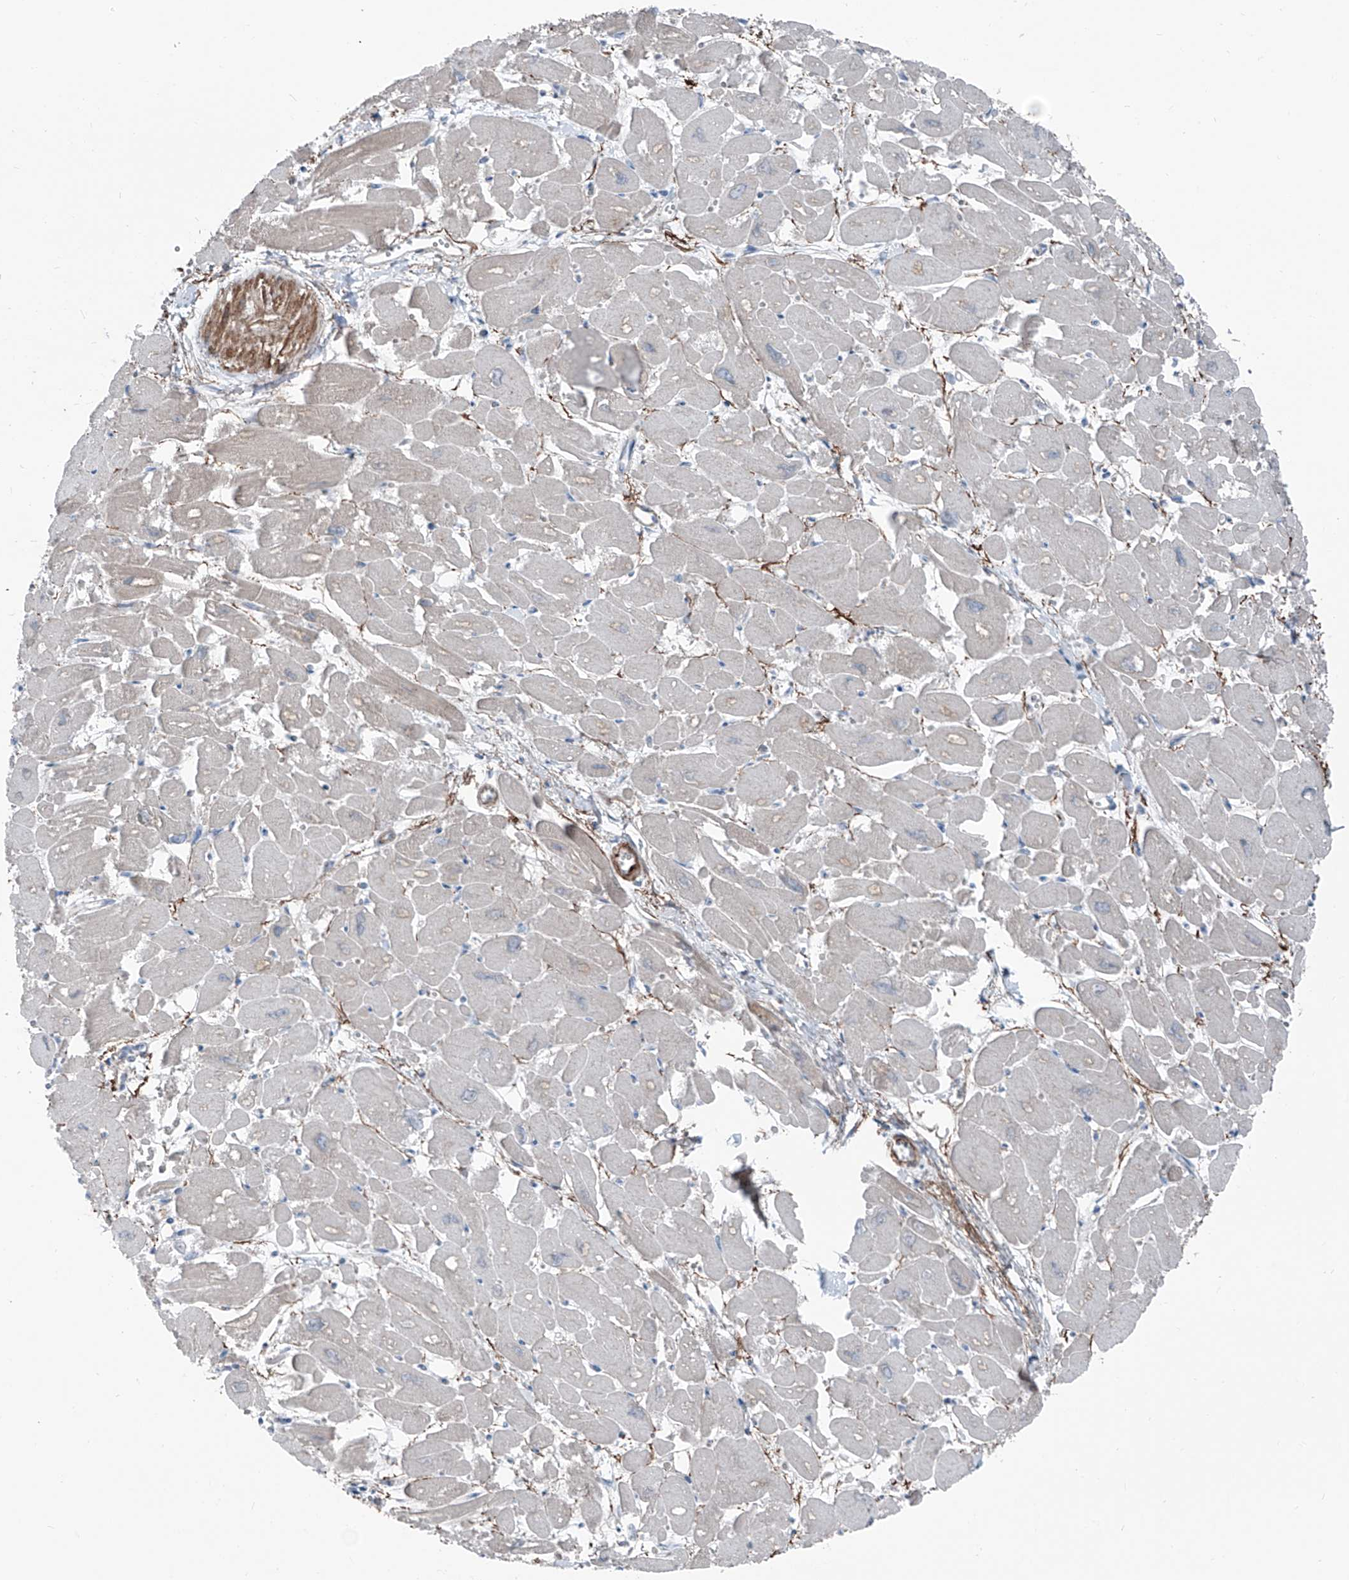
{"staining": {"intensity": "weak", "quantity": "<25%", "location": "cytoplasmic/membranous"}, "tissue": "heart muscle", "cell_type": "Cardiomyocytes", "image_type": "normal", "snomed": [{"axis": "morphology", "description": "Normal tissue, NOS"}, {"axis": "topography", "description": "Heart"}], "caption": "An IHC micrograph of unremarkable heart muscle is shown. There is no staining in cardiomyocytes of heart muscle.", "gene": "HSPB11", "patient": {"sex": "male", "age": 54}}